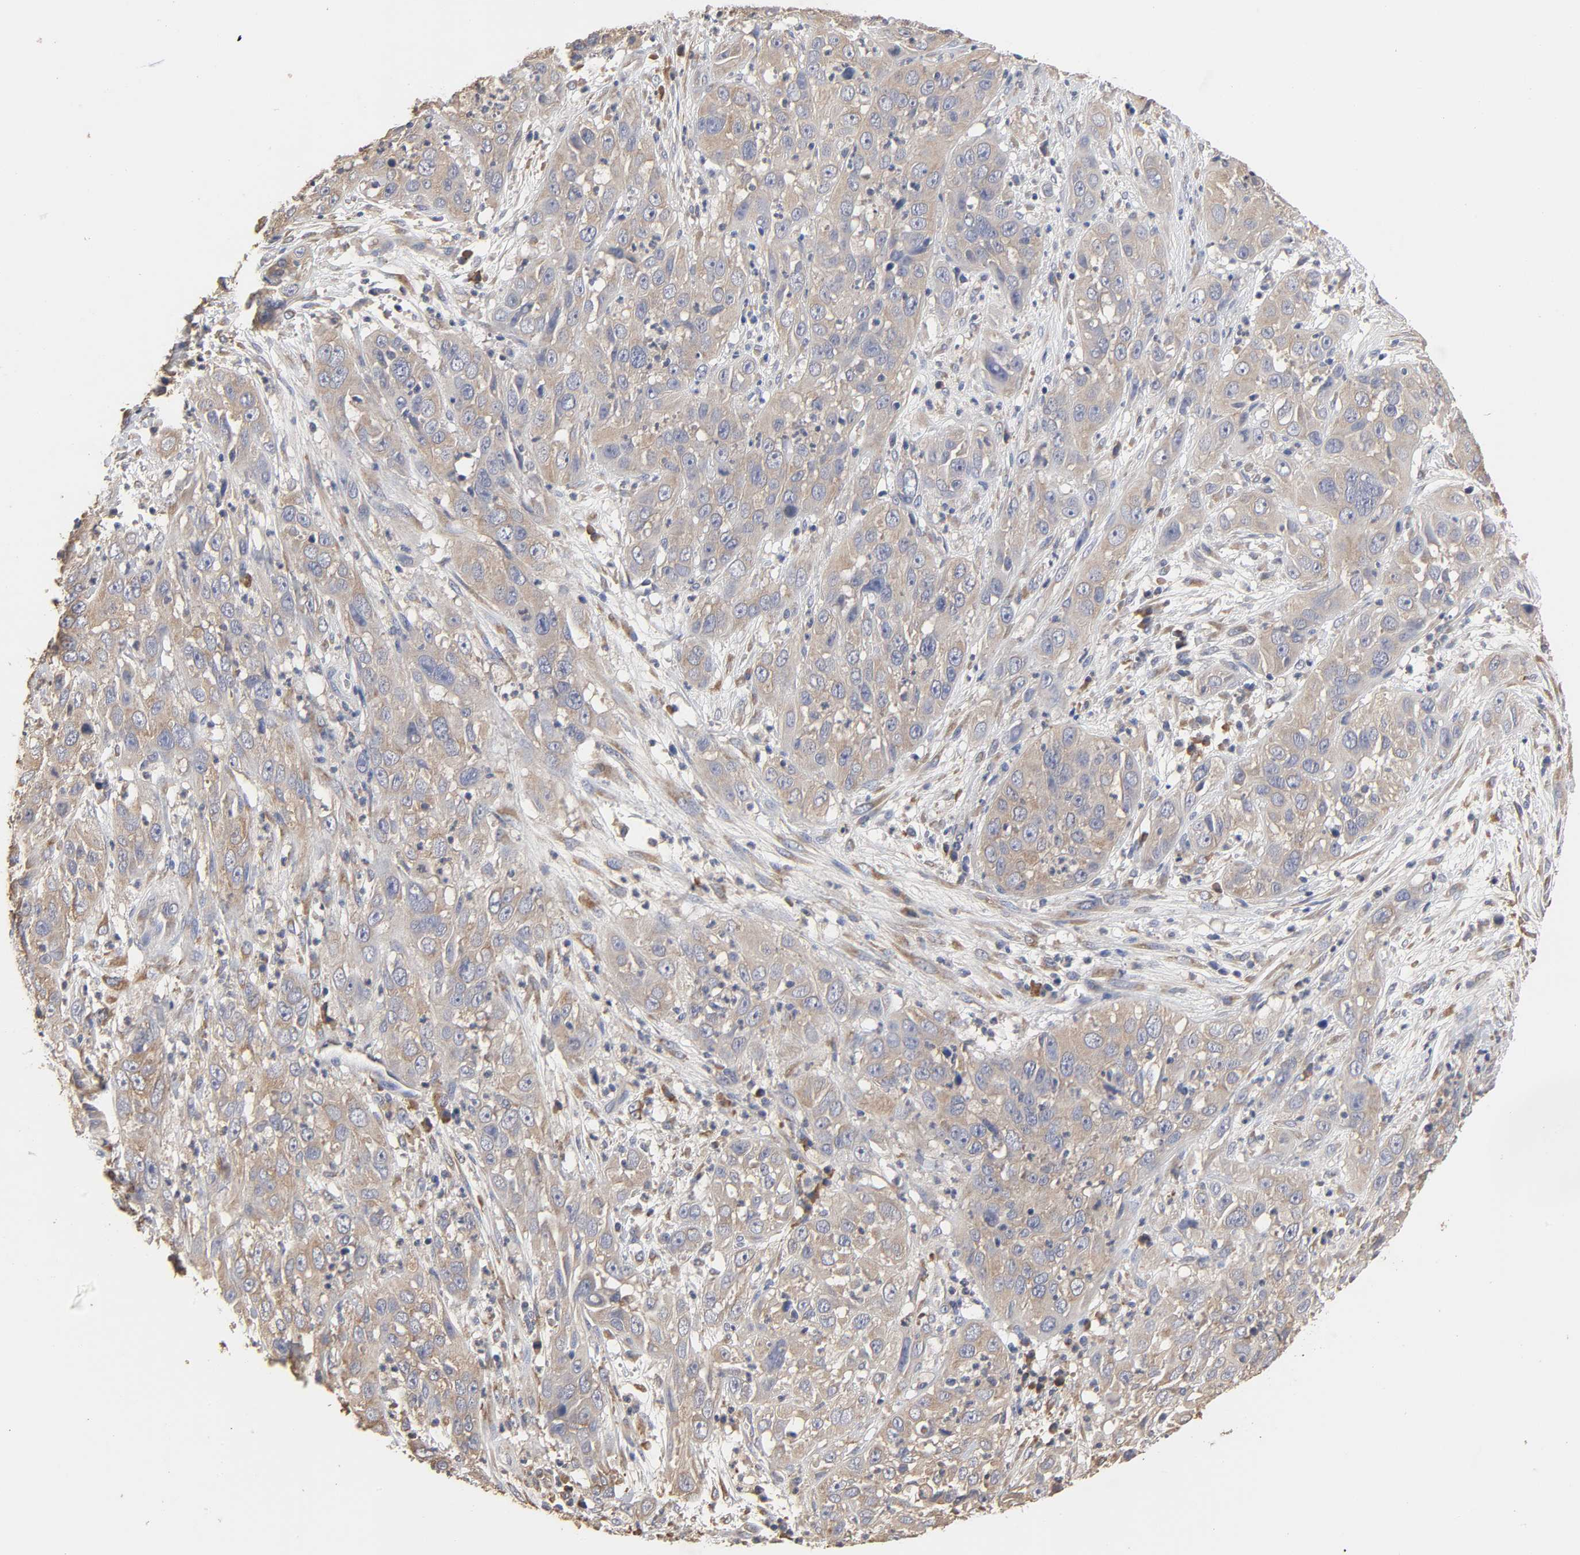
{"staining": {"intensity": "weak", "quantity": ">75%", "location": "cytoplasmic/membranous"}, "tissue": "cervical cancer", "cell_type": "Tumor cells", "image_type": "cancer", "snomed": [{"axis": "morphology", "description": "Squamous cell carcinoma, NOS"}, {"axis": "topography", "description": "Cervix"}], "caption": "Protein staining of cervical cancer (squamous cell carcinoma) tissue shows weak cytoplasmic/membranous positivity in approximately >75% of tumor cells.", "gene": "EIF4G2", "patient": {"sex": "female", "age": 32}}